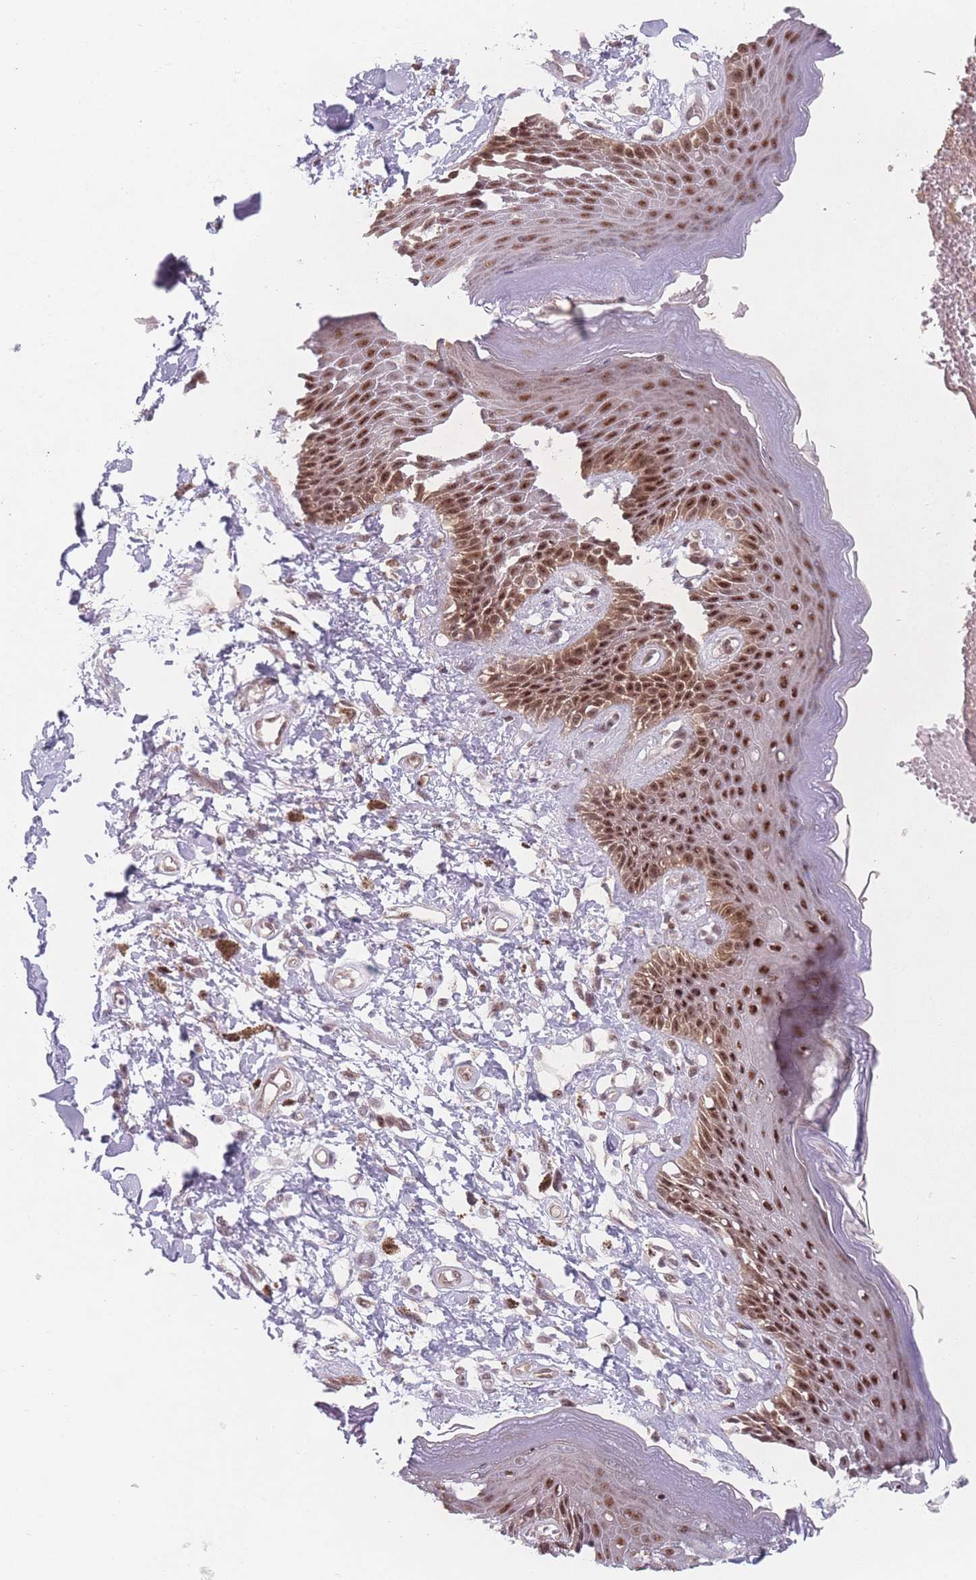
{"staining": {"intensity": "strong", "quantity": ">75%", "location": "nuclear"}, "tissue": "skin", "cell_type": "Epidermal cells", "image_type": "normal", "snomed": [{"axis": "morphology", "description": "Normal tissue, NOS"}, {"axis": "topography", "description": "Anal"}], "caption": "The immunohistochemical stain labels strong nuclear positivity in epidermal cells of normal skin.", "gene": "ZC3H14", "patient": {"sex": "female", "age": 78}}